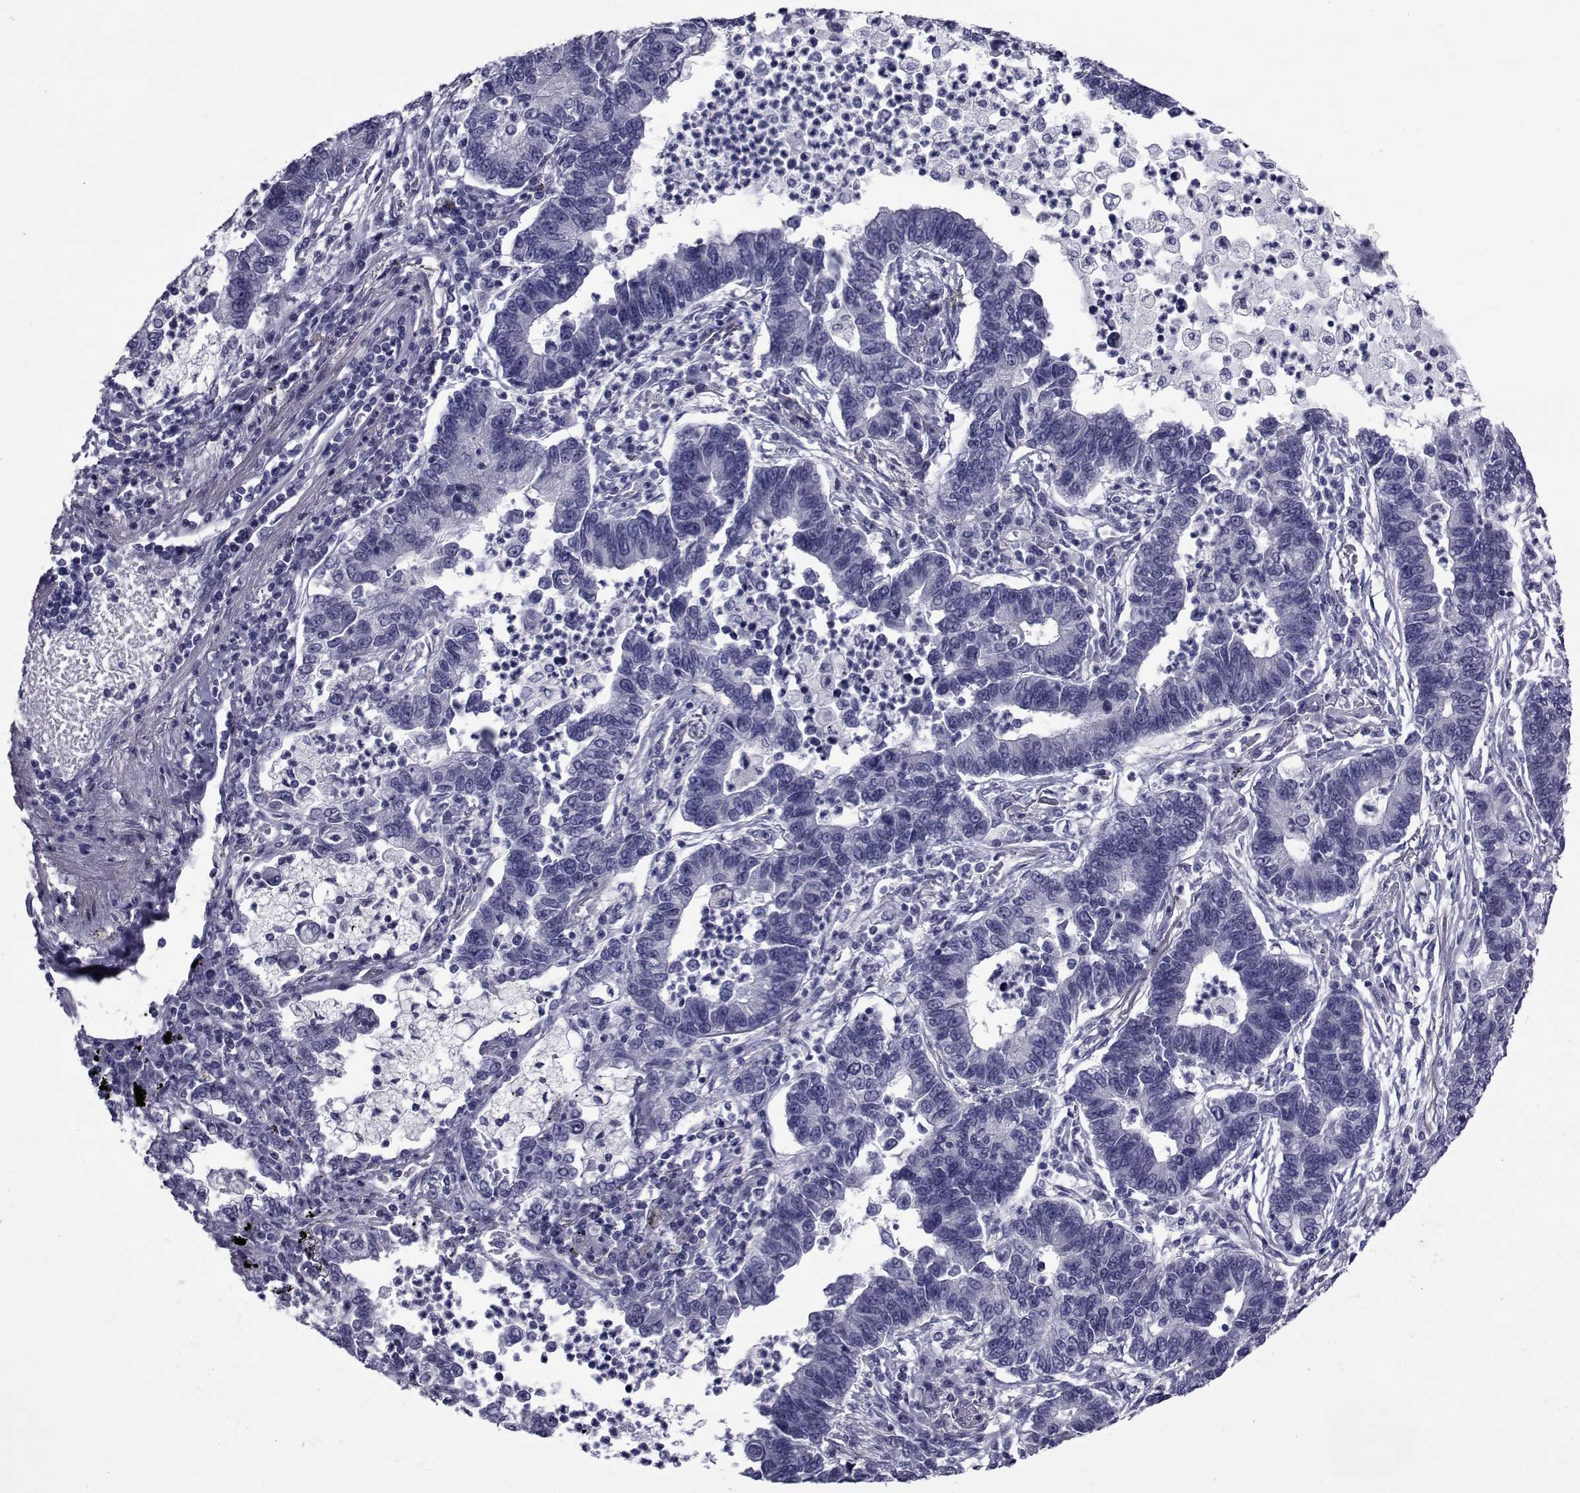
{"staining": {"intensity": "negative", "quantity": "none", "location": "none"}, "tissue": "lung cancer", "cell_type": "Tumor cells", "image_type": "cancer", "snomed": [{"axis": "morphology", "description": "Adenocarcinoma, NOS"}, {"axis": "topography", "description": "Lung"}], "caption": "IHC of lung adenocarcinoma displays no staining in tumor cells.", "gene": "GKAP1", "patient": {"sex": "female", "age": 57}}